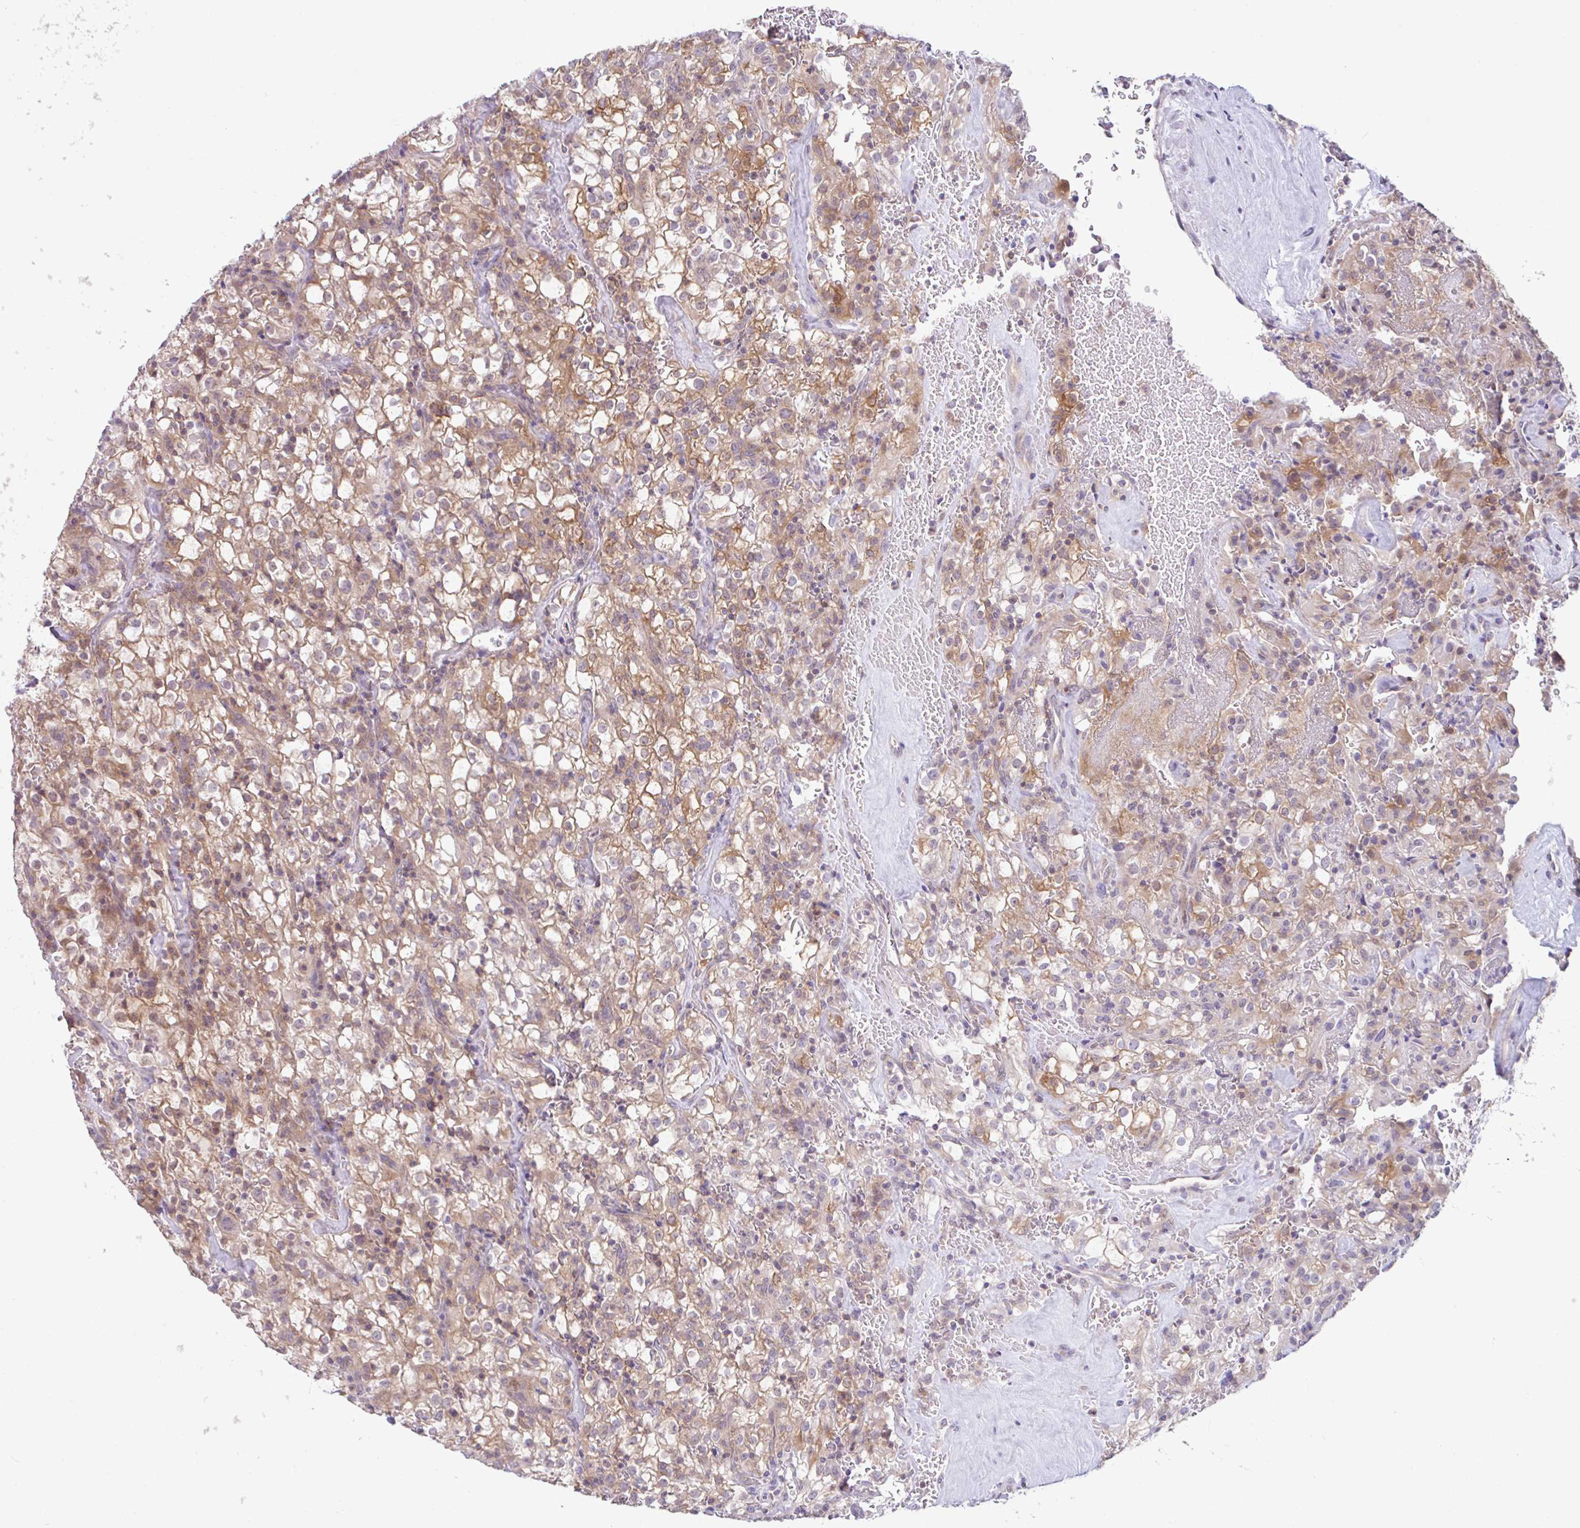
{"staining": {"intensity": "moderate", "quantity": ">75%", "location": "cytoplasmic/membranous"}, "tissue": "renal cancer", "cell_type": "Tumor cells", "image_type": "cancer", "snomed": [{"axis": "morphology", "description": "Adenocarcinoma, NOS"}, {"axis": "topography", "description": "Kidney"}], "caption": "A photomicrograph showing moderate cytoplasmic/membranous positivity in approximately >75% of tumor cells in renal cancer, as visualized by brown immunohistochemical staining.", "gene": "RALBP1", "patient": {"sex": "female", "age": 74}}